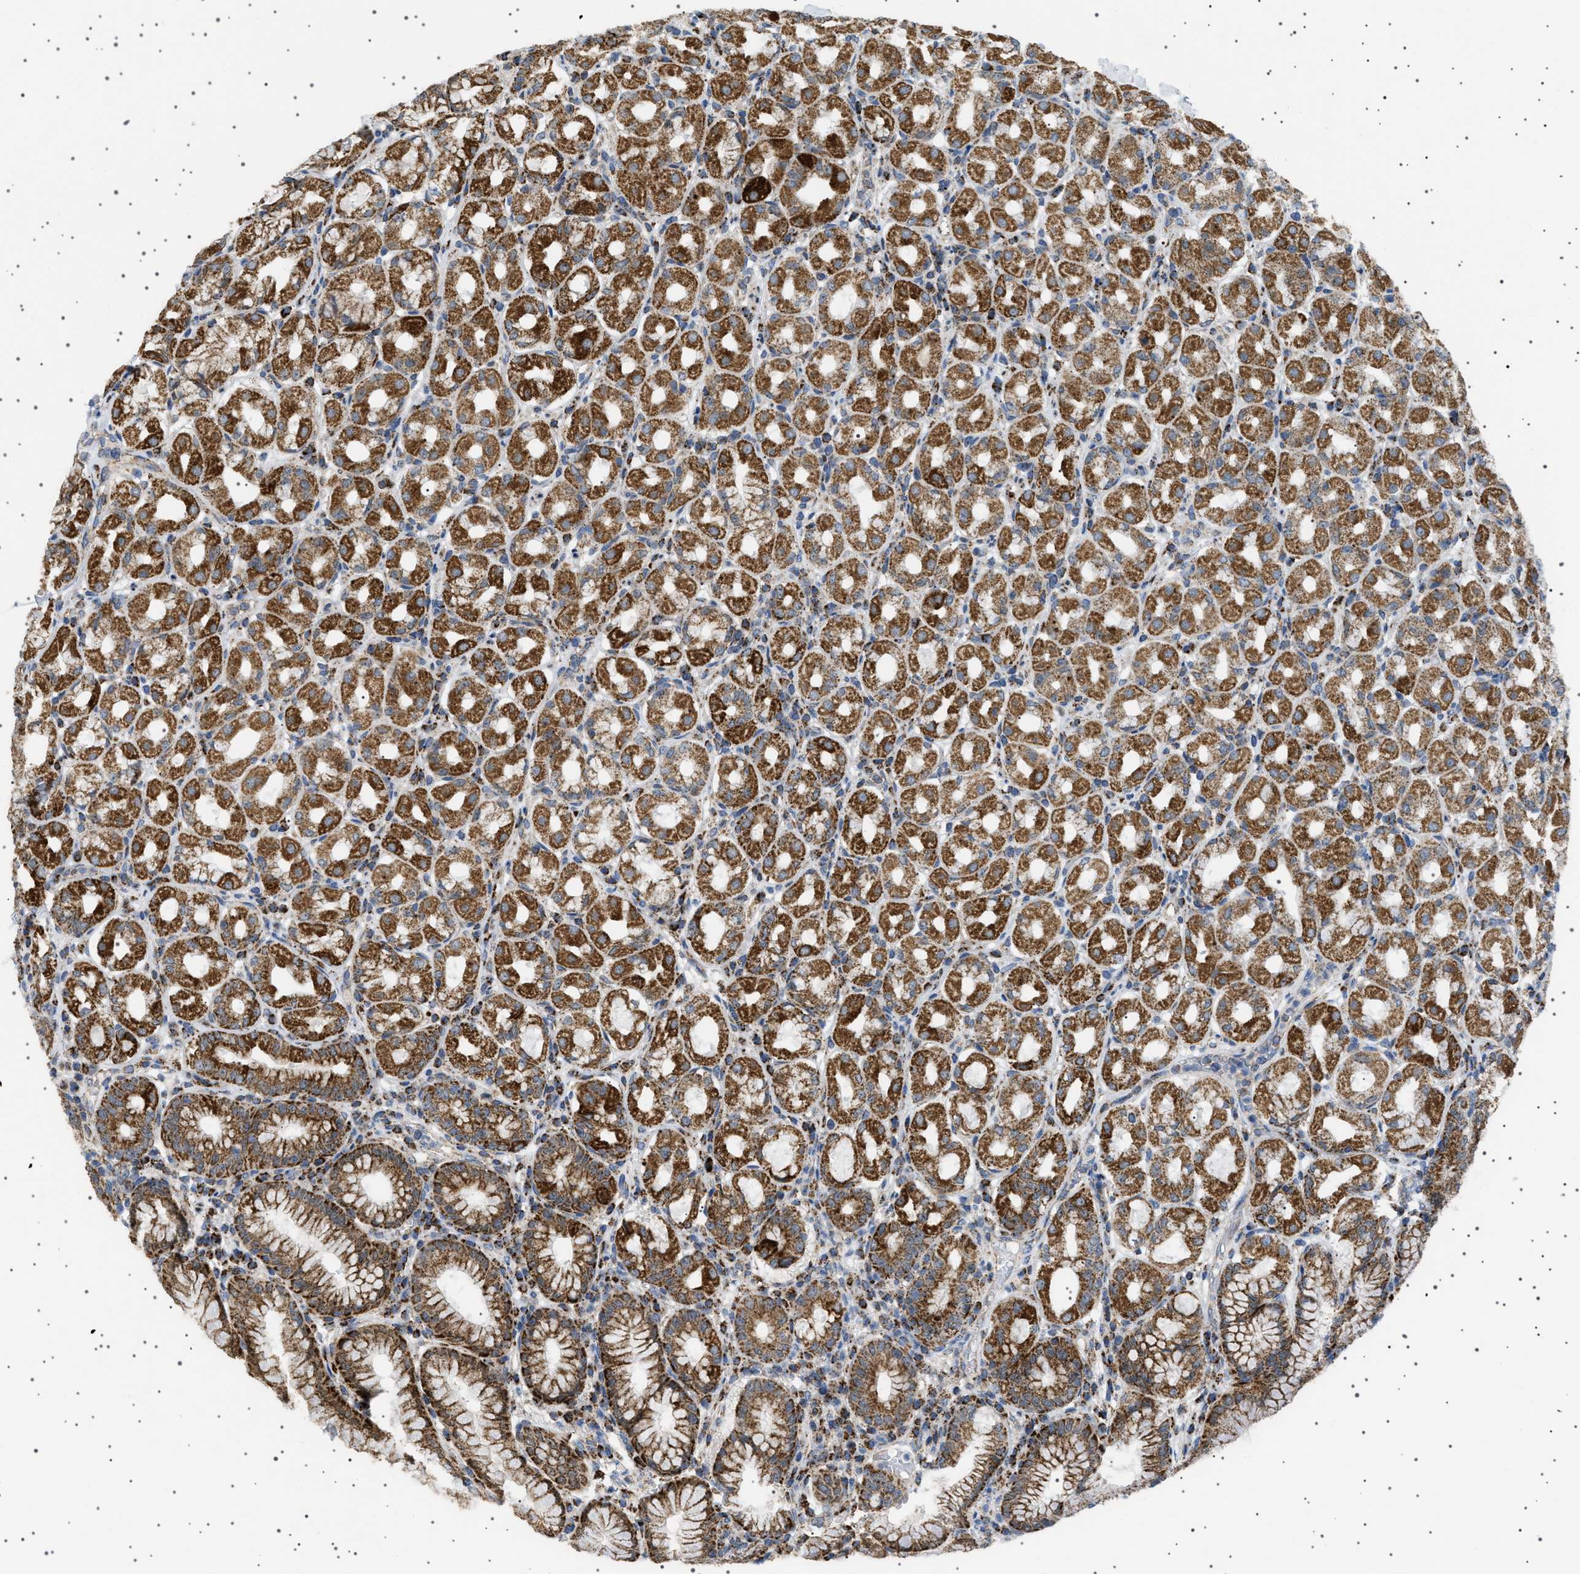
{"staining": {"intensity": "strong", "quantity": ">75%", "location": "cytoplasmic/membranous"}, "tissue": "stomach", "cell_type": "Glandular cells", "image_type": "normal", "snomed": [{"axis": "morphology", "description": "Normal tissue, NOS"}, {"axis": "topography", "description": "Stomach"}, {"axis": "topography", "description": "Stomach, lower"}], "caption": "The histopathology image reveals immunohistochemical staining of unremarkable stomach. There is strong cytoplasmic/membranous expression is identified in about >75% of glandular cells.", "gene": "UBXN8", "patient": {"sex": "female", "age": 56}}